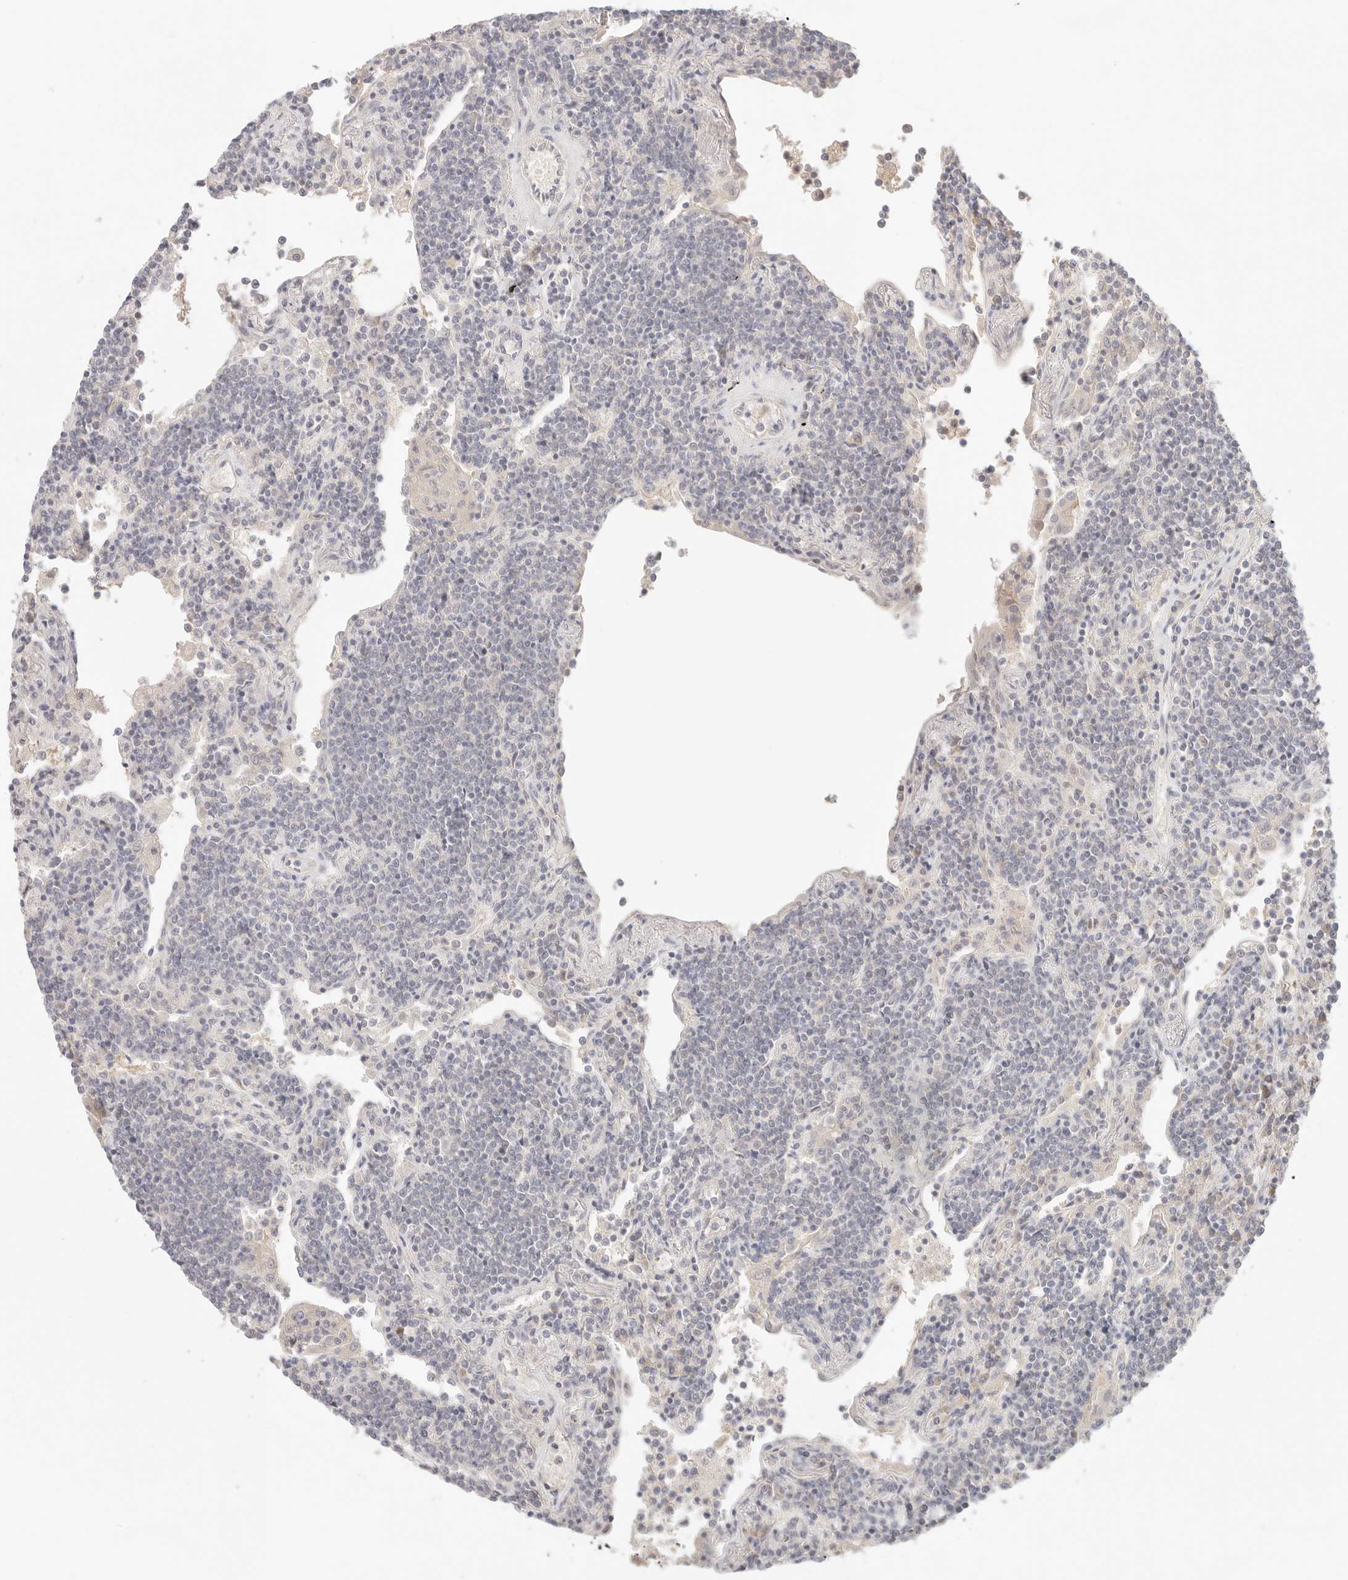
{"staining": {"intensity": "negative", "quantity": "none", "location": "none"}, "tissue": "lymphoma", "cell_type": "Tumor cells", "image_type": "cancer", "snomed": [{"axis": "morphology", "description": "Malignant lymphoma, non-Hodgkin's type, Low grade"}, {"axis": "topography", "description": "Lung"}], "caption": "A high-resolution photomicrograph shows IHC staining of malignant lymphoma, non-Hodgkin's type (low-grade), which exhibits no significant positivity in tumor cells.", "gene": "SPHK1", "patient": {"sex": "female", "age": 71}}